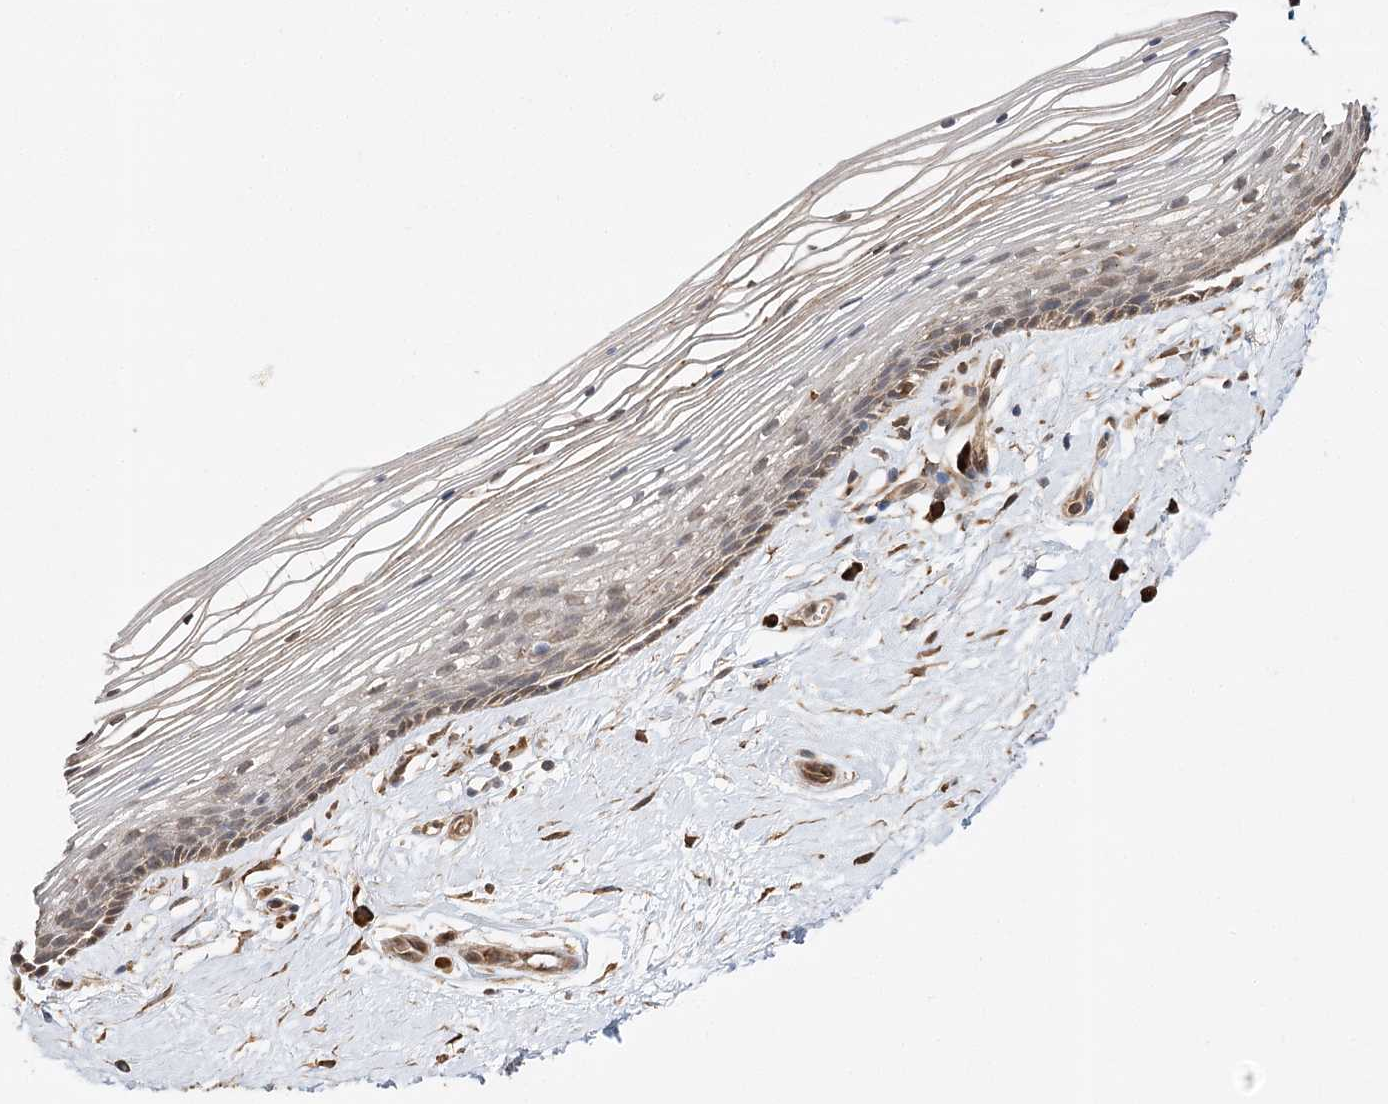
{"staining": {"intensity": "weak", "quantity": "<25%", "location": "cytoplasmic/membranous"}, "tissue": "vagina", "cell_type": "Squamous epithelial cells", "image_type": "normal", "snomed": [{"axis": "morphology", "description": "Normal tissue, NOS"}, {"axis": "topography", "description": "Vagina"}], "caption": "Immunohistochemistry of benign human vagina shows no staining in squamous epithelial cells.", "gene": "DNAJB14", "patient": {"sex": "female", "age": 46}}